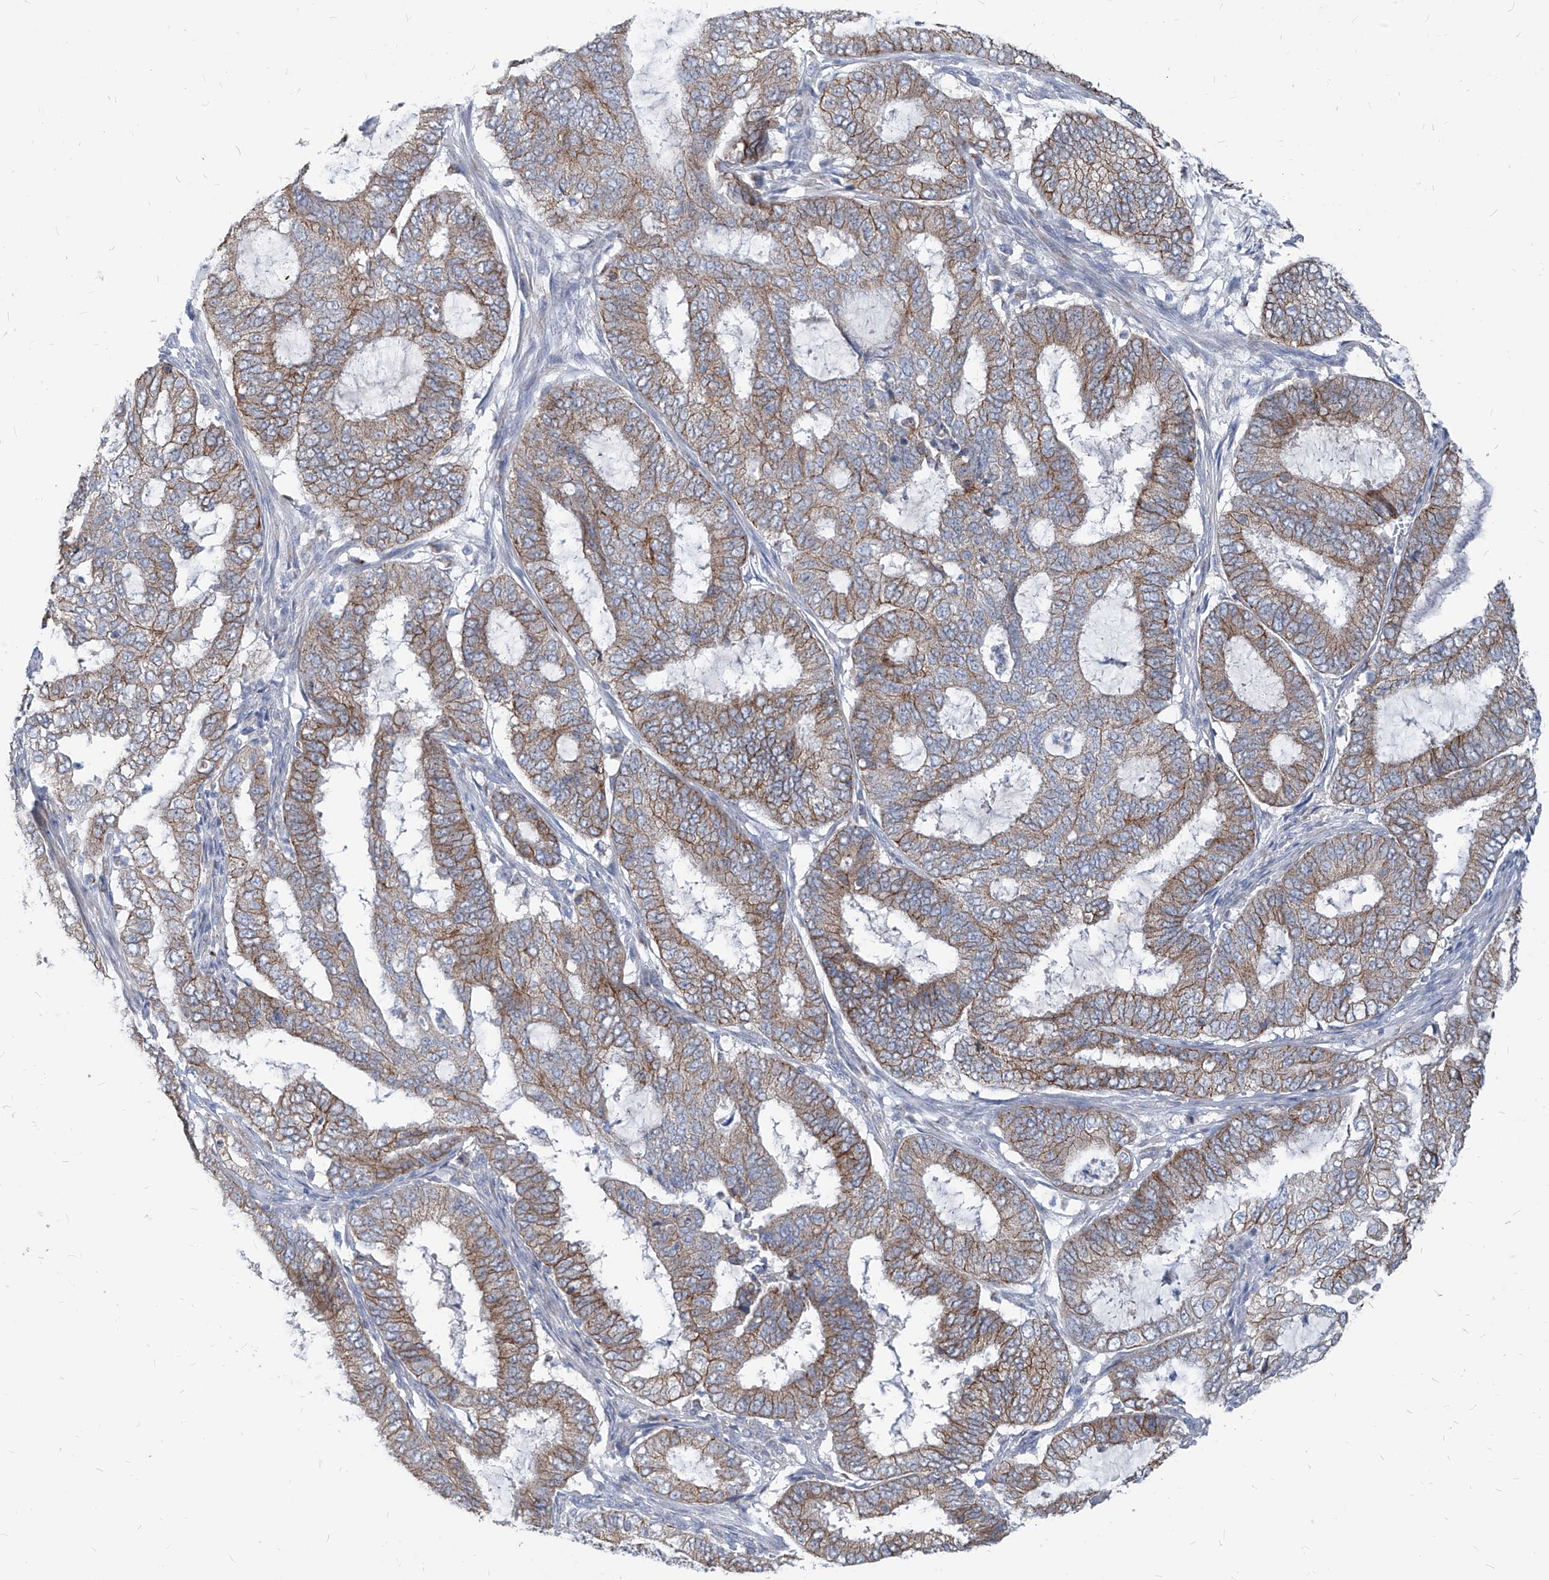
{"staining": {"intensity": "moderate", "quantity": ">75%", "location": "cytoplasmic/membranous"}, "tissue": "endometrial cancer", "cell_type": "Tumor cells", "image_type": "cancer", "snomed": [{"axis": "morphology", "description": "Adenocarcinoma, NOS"}, {"axis": "topography", "description": "Endometrium"}], "caption": "Immunohistochemical staining of endometrial adenocarcinoma displays medium levels of moderate cytoplasmic/membranous protein staining in approximately >75% of tumor cells.", "gene": "AGPS", "patient": {"sex": "female", "age": 51}}